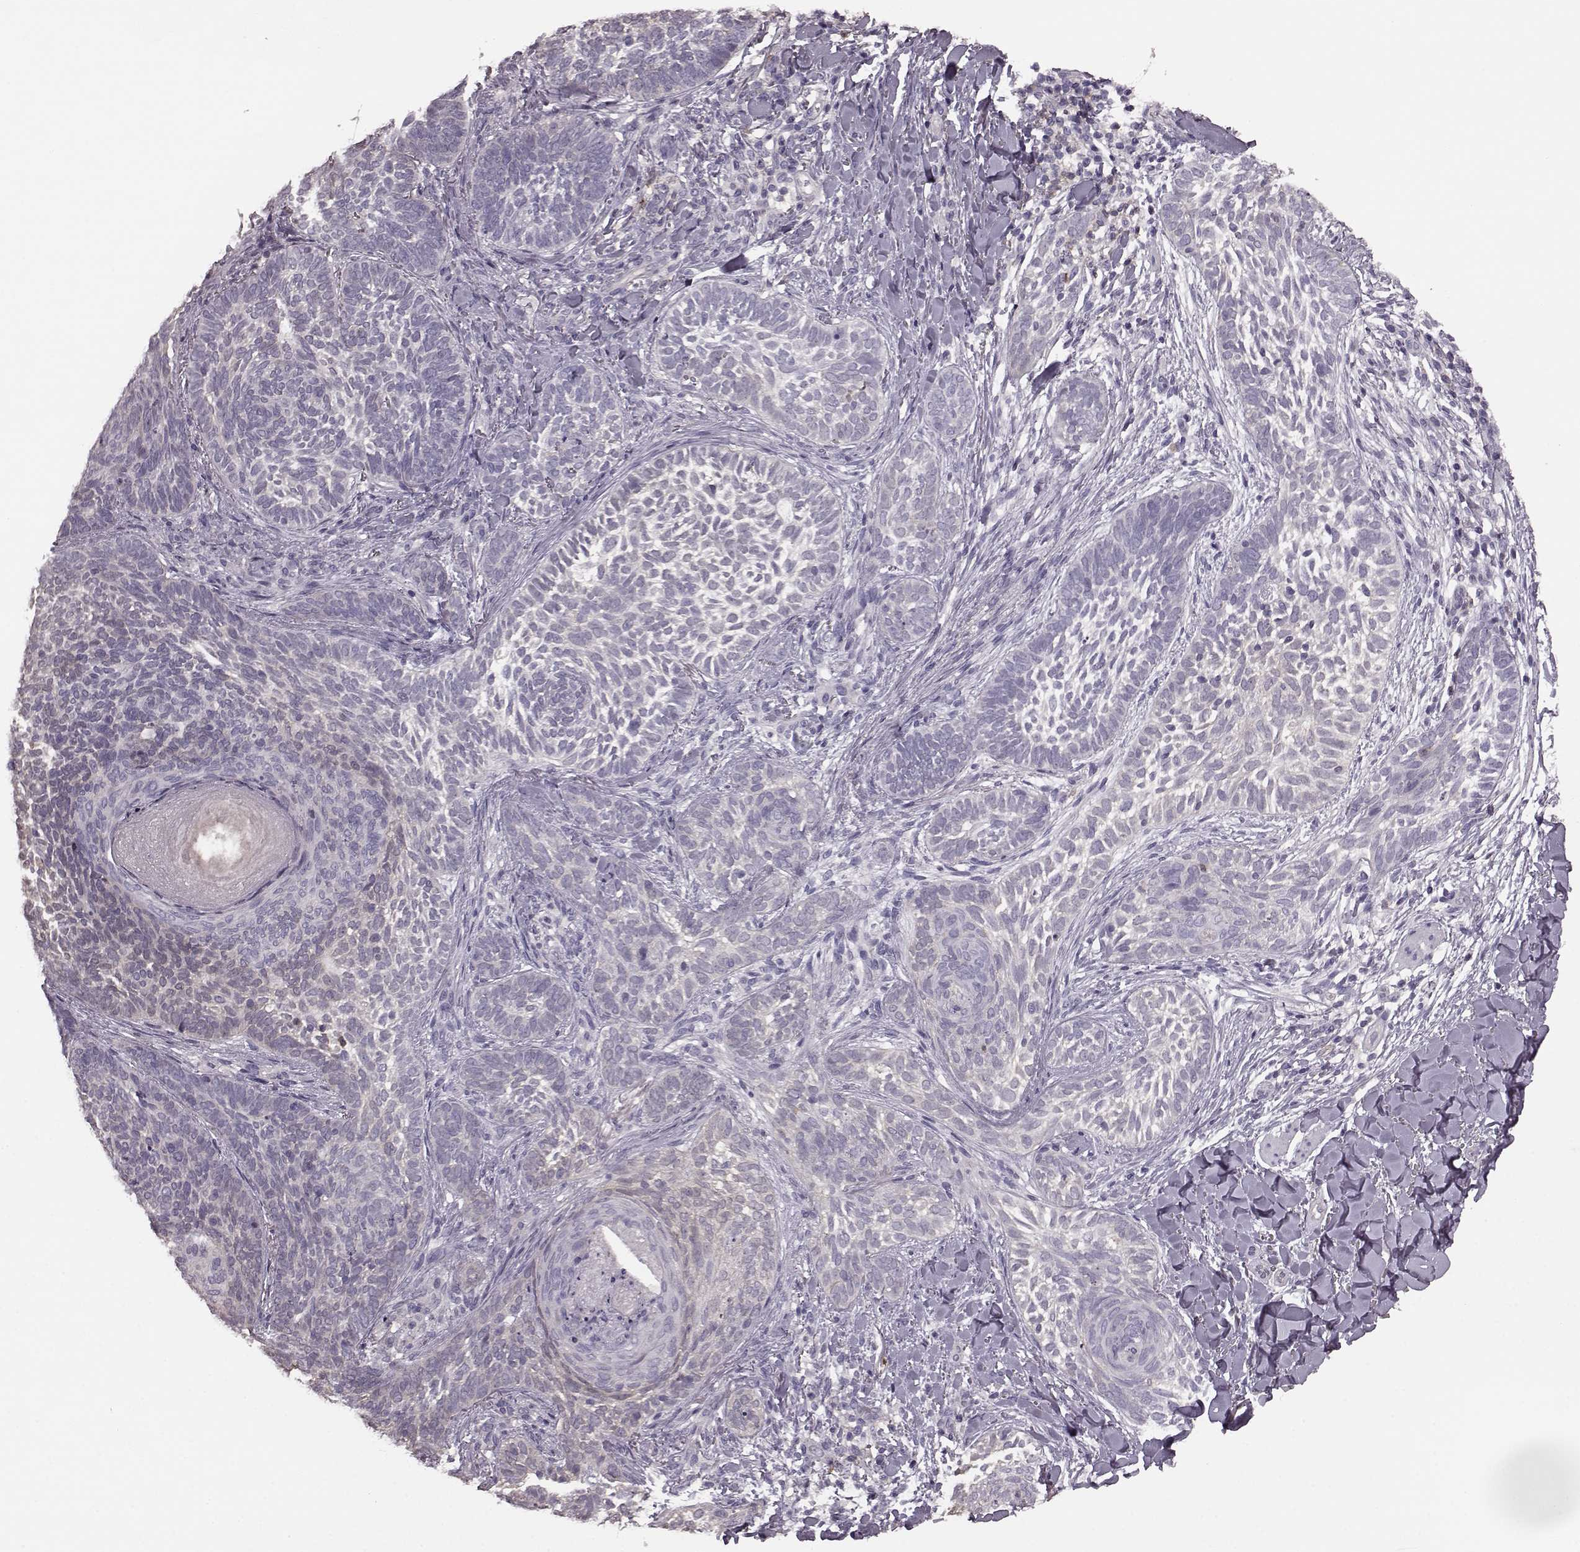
{"staining": {"intensity": "negative", "quantity": "none", "location": "none"}, "tissue": "skin cancer", "cell_type": "Tumor cells", "image_type": "cancer", "snomed": [{"axis": "morphology", "description": "Normal tissue, NOS"}, {"axis": "morphology", "description": "Basal cell carcinoma"}, {"axis": "topography", "description": "Skin"}], "caption": "Tumor cells are negative for protein expression in human skin basal cell carcinoma.", "gene": "PDCD1", "patient": {"sex": "male", "age": 46}}